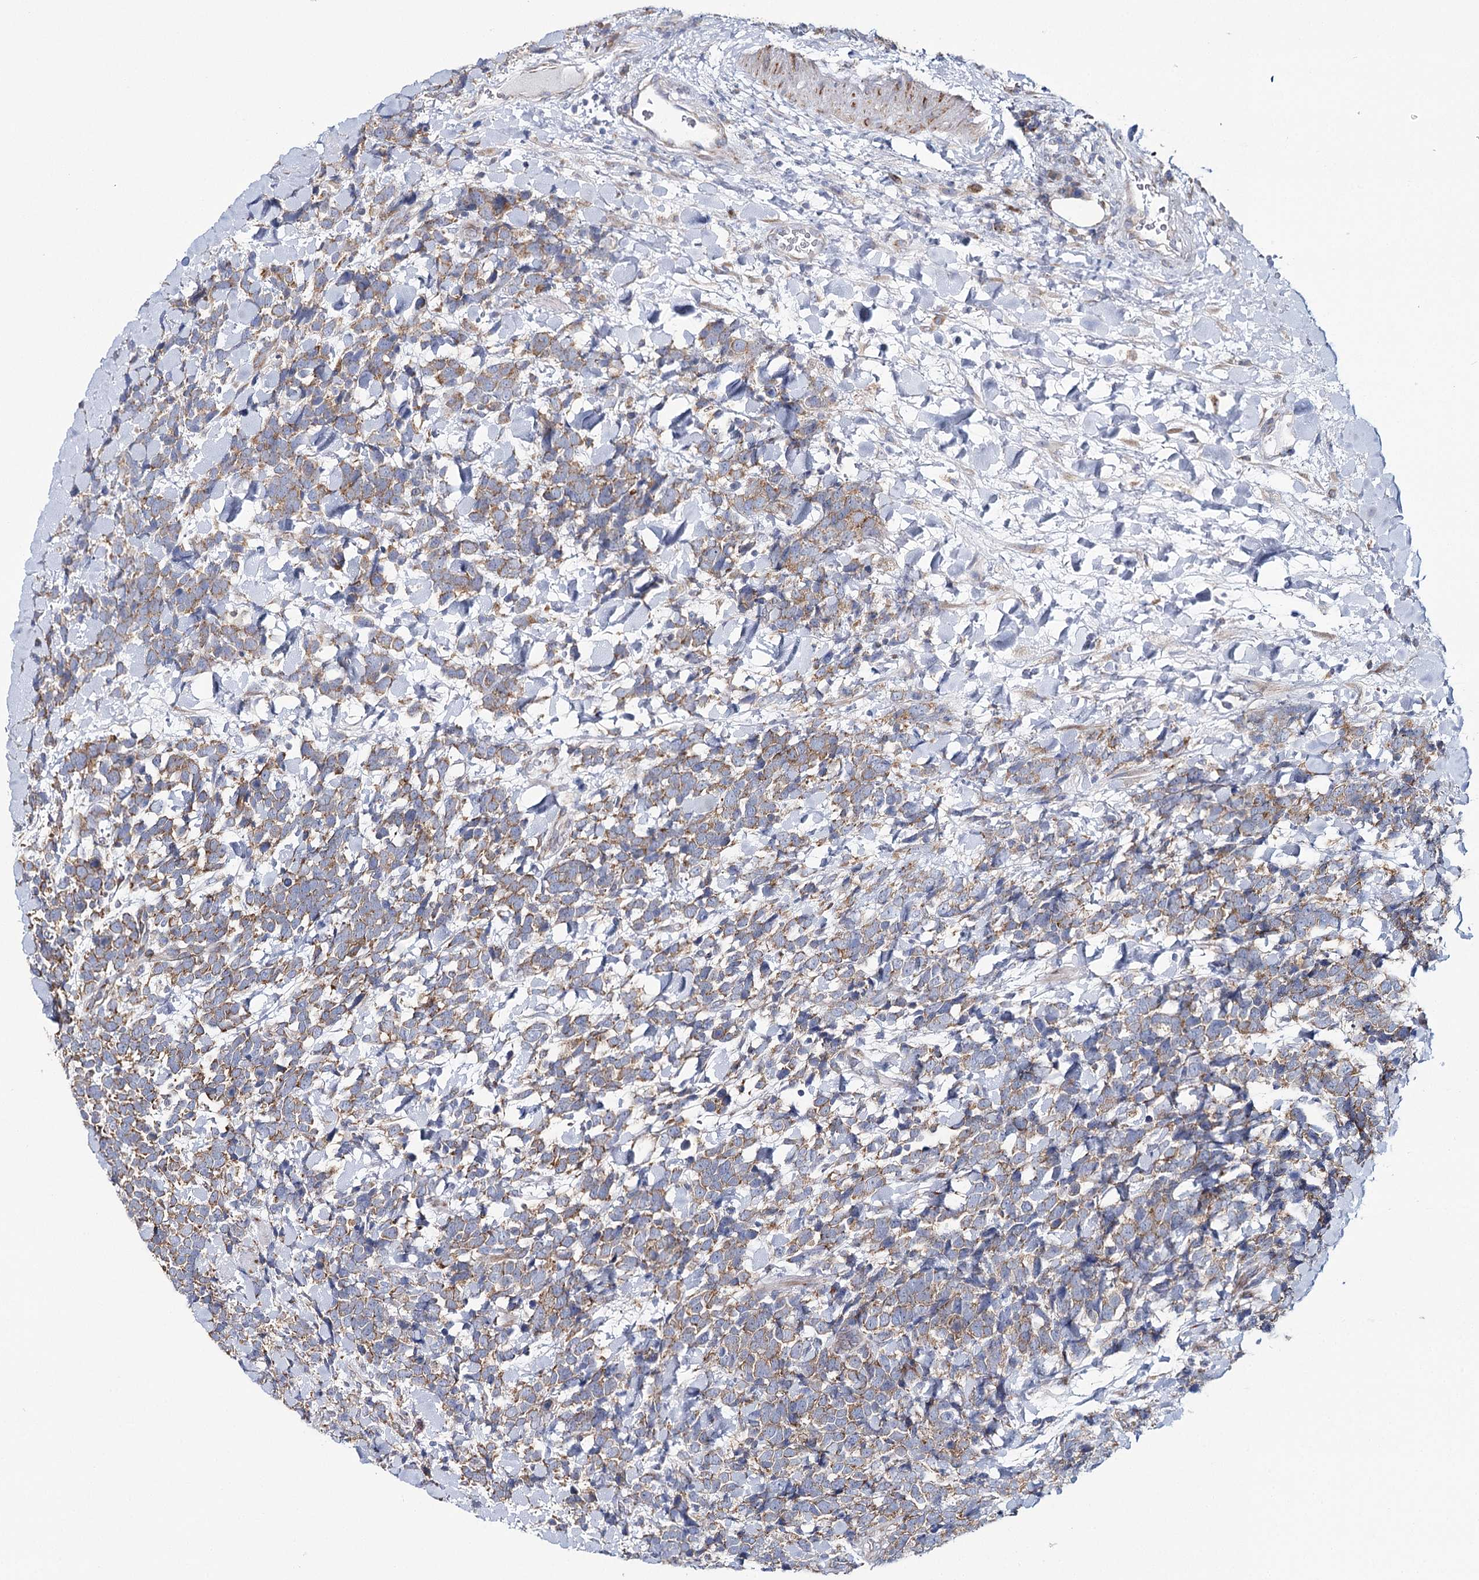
{"staining": {"intensity": "moderate", "quantity": "25%-75%", "location": "cytoplasmic/membranous"}, "tissue": "urothelial cancer", "cell_type": "Tumor cells", "image_type": "cancer", "snomed": [{"axis": "morphology", "description": "Urothelial carcinoma, High grade"}, {"axis": "topography", "description": "Urinary bladder"}], "caption": "Immunohistochemistry (IHC) (DAB) staining of human urothelial cancer exhibits moderate cytoplasmic/membranous protein expression in approximately 25%-75% of tumor cells.", "gene": "THUMPD3", "patient": {"sex": "female", "age": 82}}